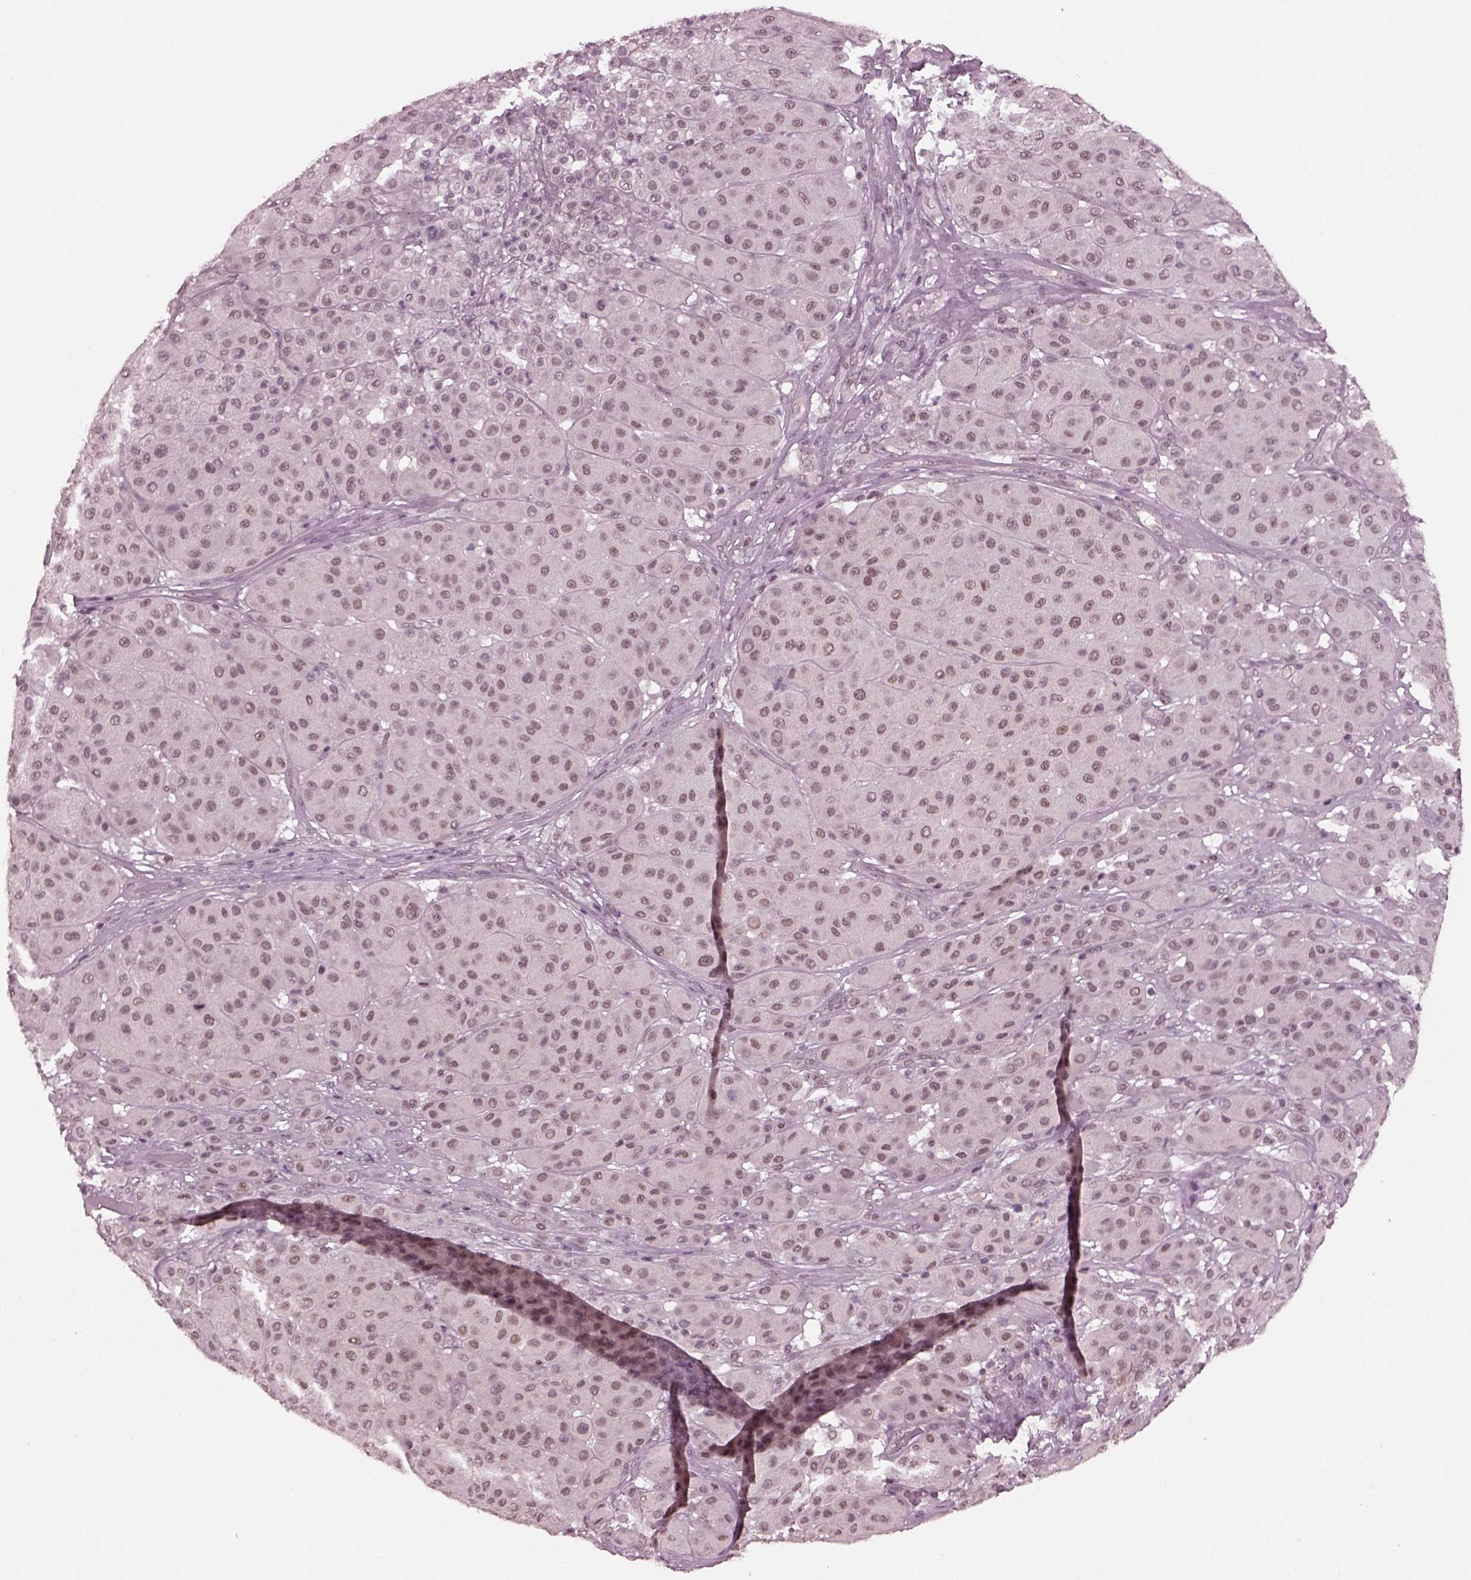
{"staining": {"intensity": "weak", "quantity": "<25%", "location": "nuclear"}, "tissue": "melanoma", "cell_type": "Tumor cells", "image_type": "cancer", "snomed": [{"axis": "morphology", "description": "Malignant melanoma, Metastatic site"}, {"axis": "topography", "description": "Smooth muscle"}], "caption": "Immunohistochemistry (IHC) image of neoplastic tissue: human malignant melanoma (metastatic site) stained with DAB exhibits no significant protein expression in tumor cells.", "gene": "RUVBL2", "patient": {"sex": "male", "age": 41}}